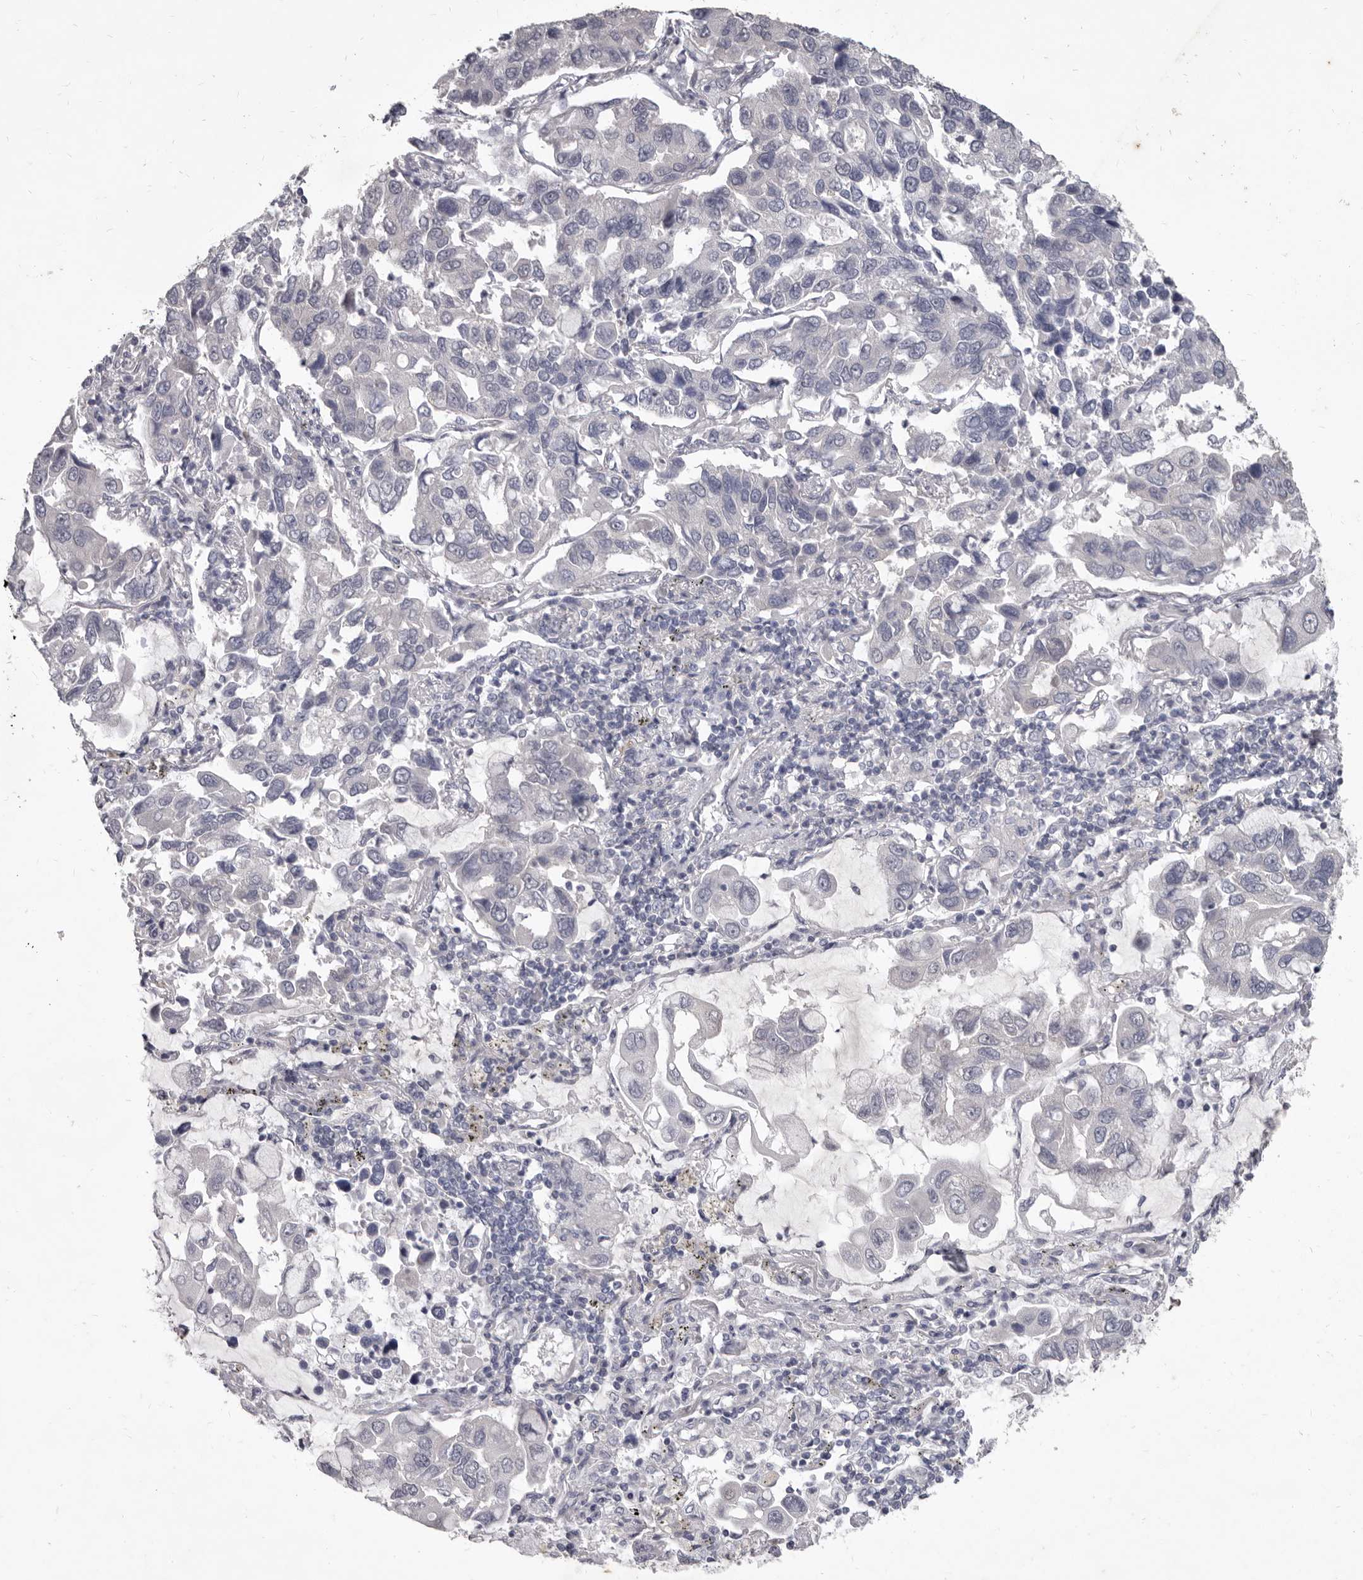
{"staining": {"intensity": "negative", "quantity": "none", "location": "none"}, "tissue": "lung cancer", "cell_type": "Tumor cells", "image_type": "cancer", "snomed": [{"axis": "morphology", "description": "Adenocarcinoma, NOS"}, {"axis": "topography", "description": "Lung"}], "caption": "An immunohistochemistry (IHC) micrograph of adenocarcinoma (lung) is shown. There is no staining in tumor cells of adenocarcinoma (lung).", "gene": "GSK3B", "patient": {"sex": "male", "age": 64}}